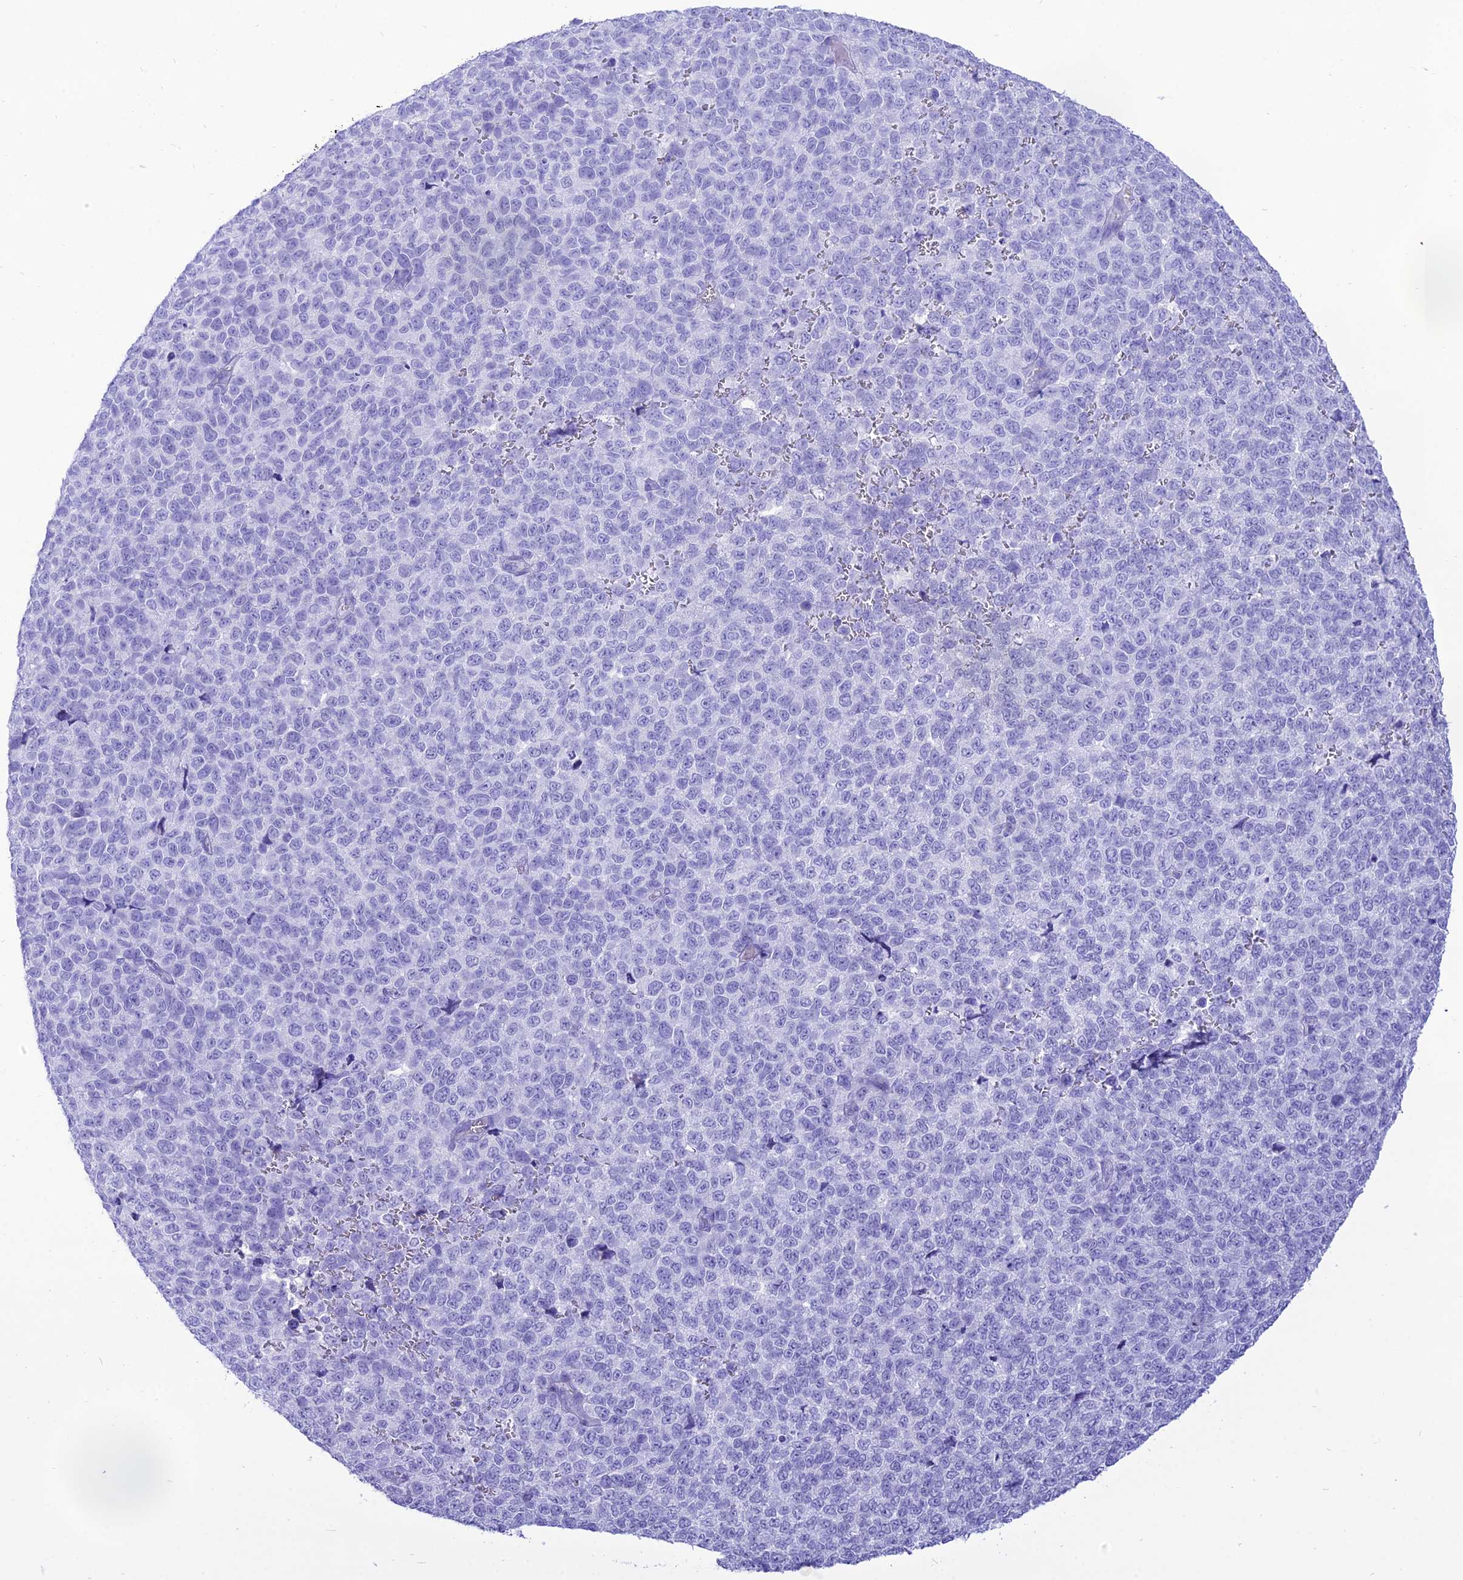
{"staining": {"intensity": "negative", "quantity": "none", "location": "none"}, "tissue": "melanoma", "cell_type": "Tumor cells", "image_type": "cancer", "snomed": [{"axis": "morphology", "description": "Malignant melanoma, NOS"}, {"axis": "topography", "description": "Nose, NOS"}], "caption": "The immunohistochemistry (IHC) photomicrograph has no significant expression in tumor cells of melanoma tissue.", "gene": "PNMA5", "patient": {"sex": "female", "age": 48}}